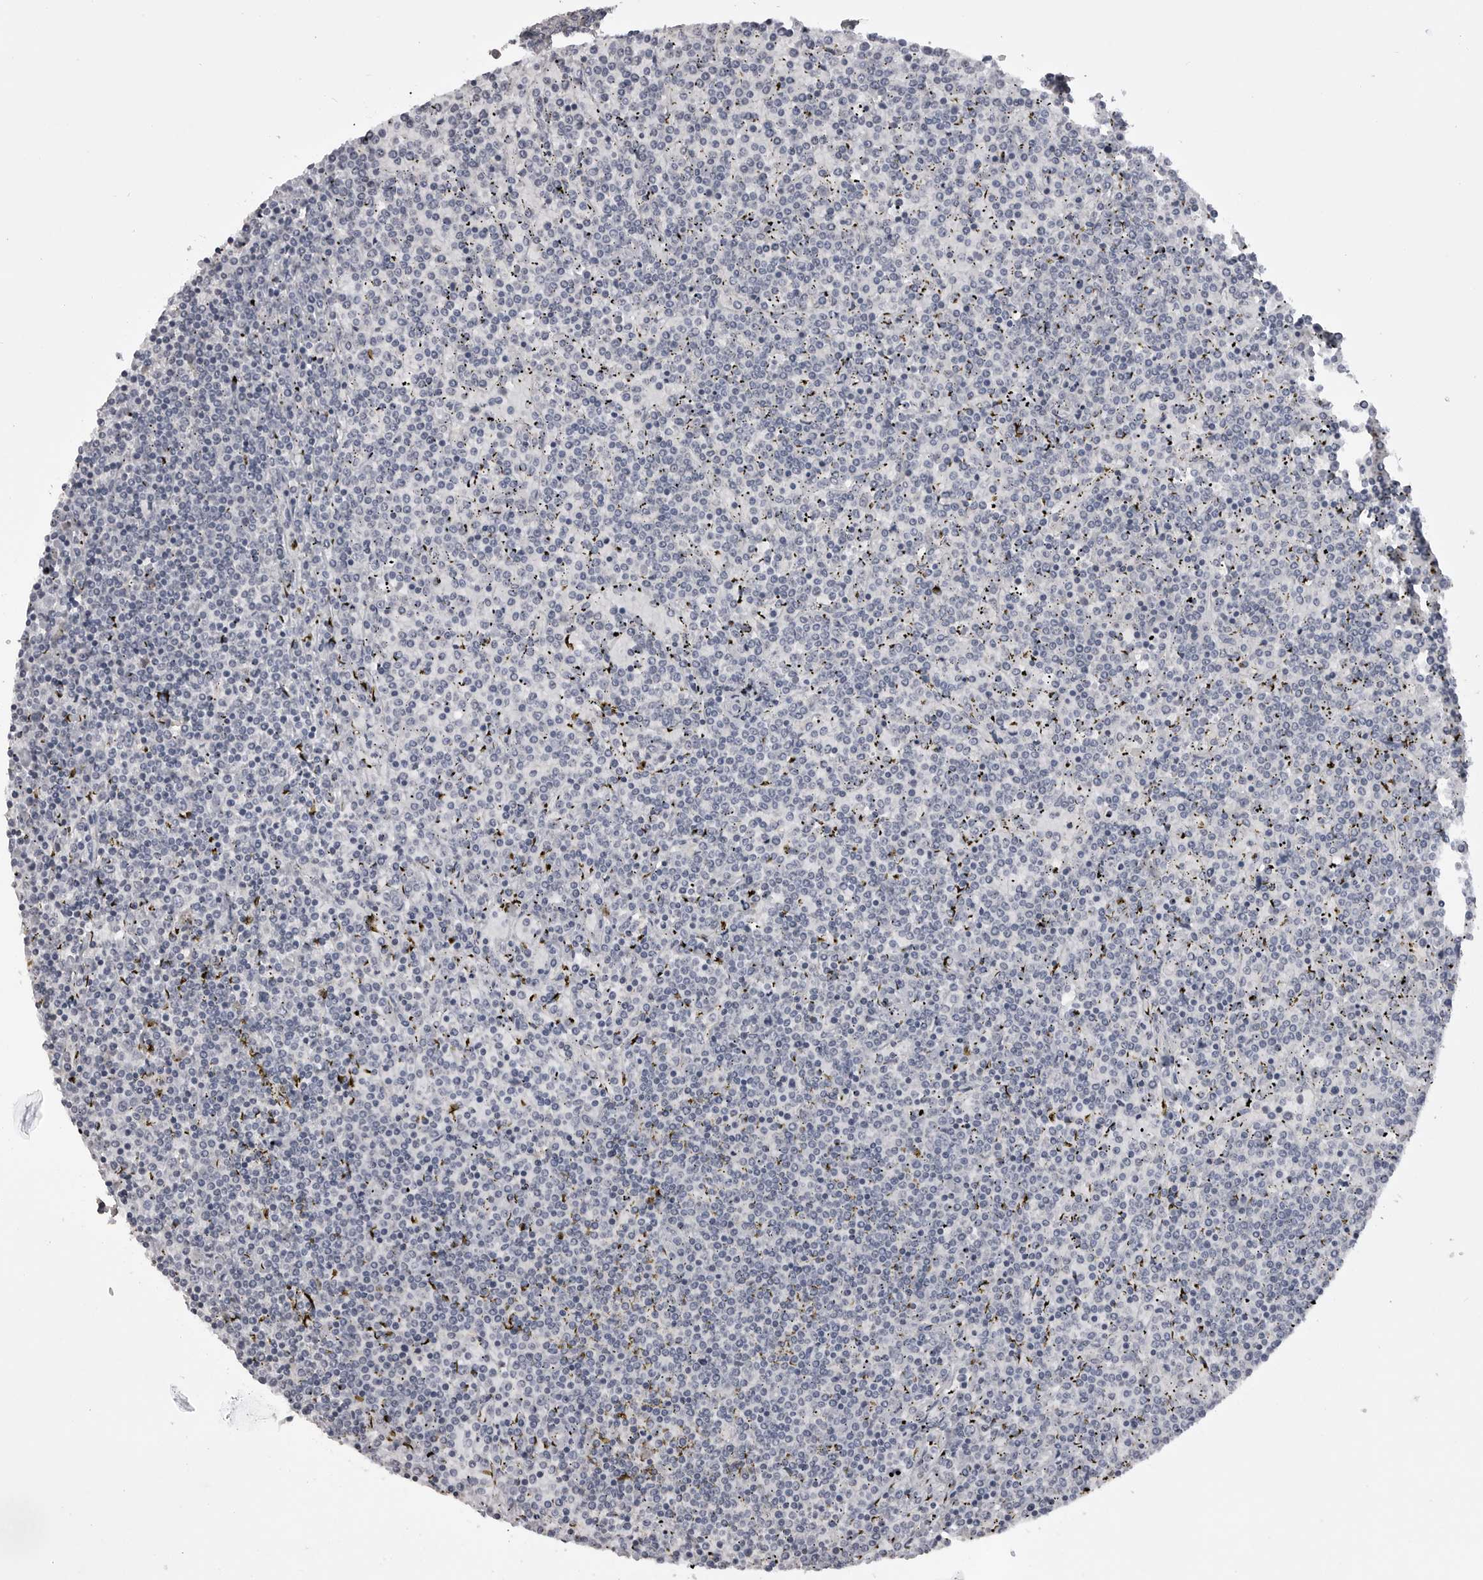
{"staining": {"intensity": "negative", "quantity": "none", "location": "none"}, "tissue": "lymphoma", "cell_type": "Tumor cells", "image_type": "cancer", "snomed": [{"axis": "morphology", "description": "Malignant lymphoma, non-Hodgkin's type, Low grade"}, {"axis": "topography", "description": "Spleen"}], "caption": "Human malignant lymphoma, non-Hodgkin's type (low-grade) stained for a protein using immunohistochemistry displays no staining in tumor cells.", "gene": "GPN2", "patient": {"sex": "female", "age": 19}}